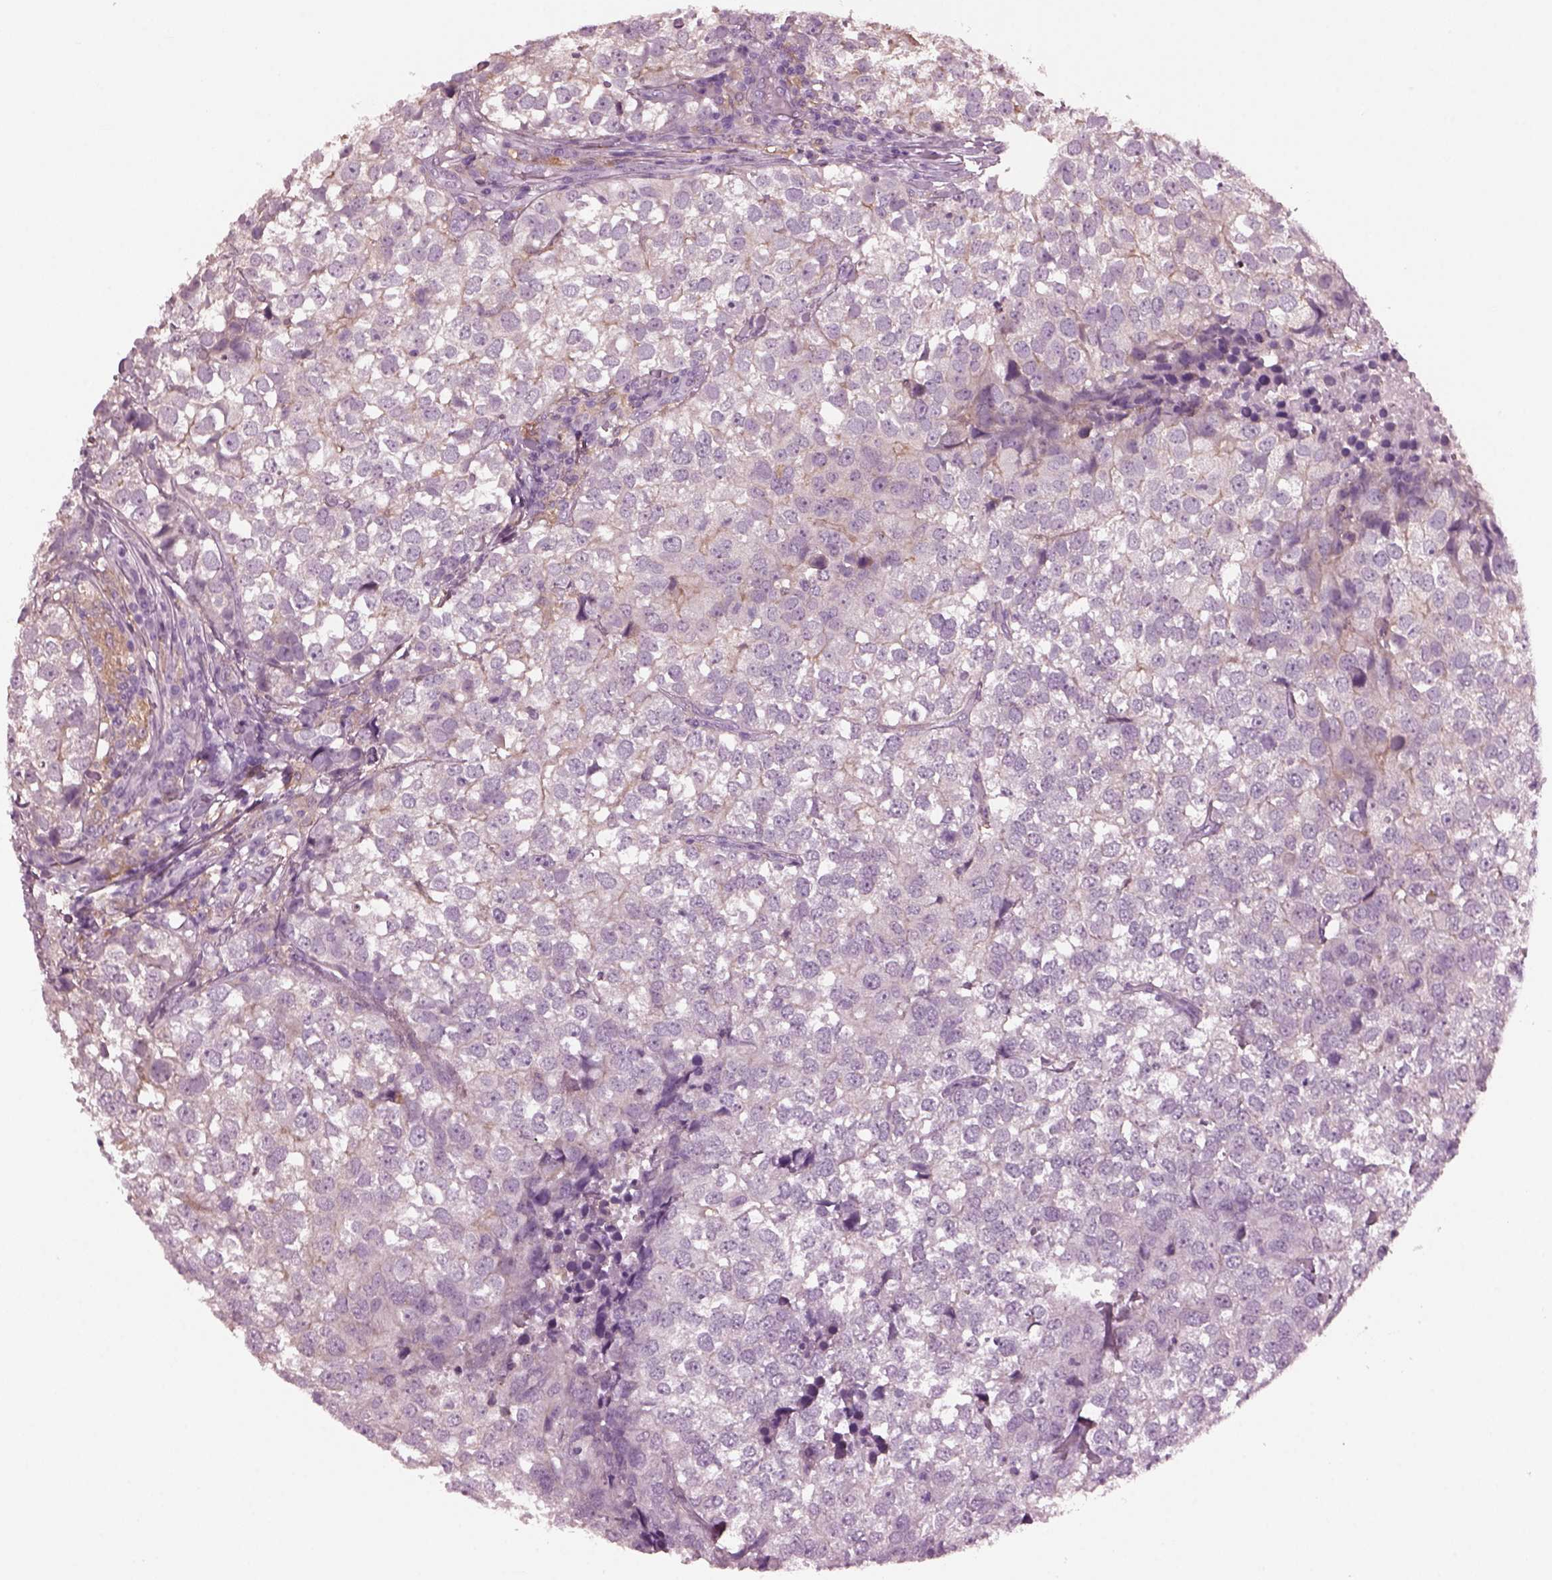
{"staining": {"intensity": "negative", "quantity": "none", "location": "none"}, "tissue": "breast cancer", "cell_type": "Tumor cells", "image_type": "cancer", "snomed": [{"axis": "morphology", "description": "Duct carcinoma"}, {"axis": "topography", "description": "Breast"}], "caption": "A histopathology image of human breast cancer (invasive ductal carcinoma) is negative for staining in tumor cells. The staining is performed using DAB (3,3'-diaminobenzidine) brown chromogen with nuclei counter-stained in using hematoxylin.", "gene": "SHTN1", "patient": {"sex": "female", "age": 30}}